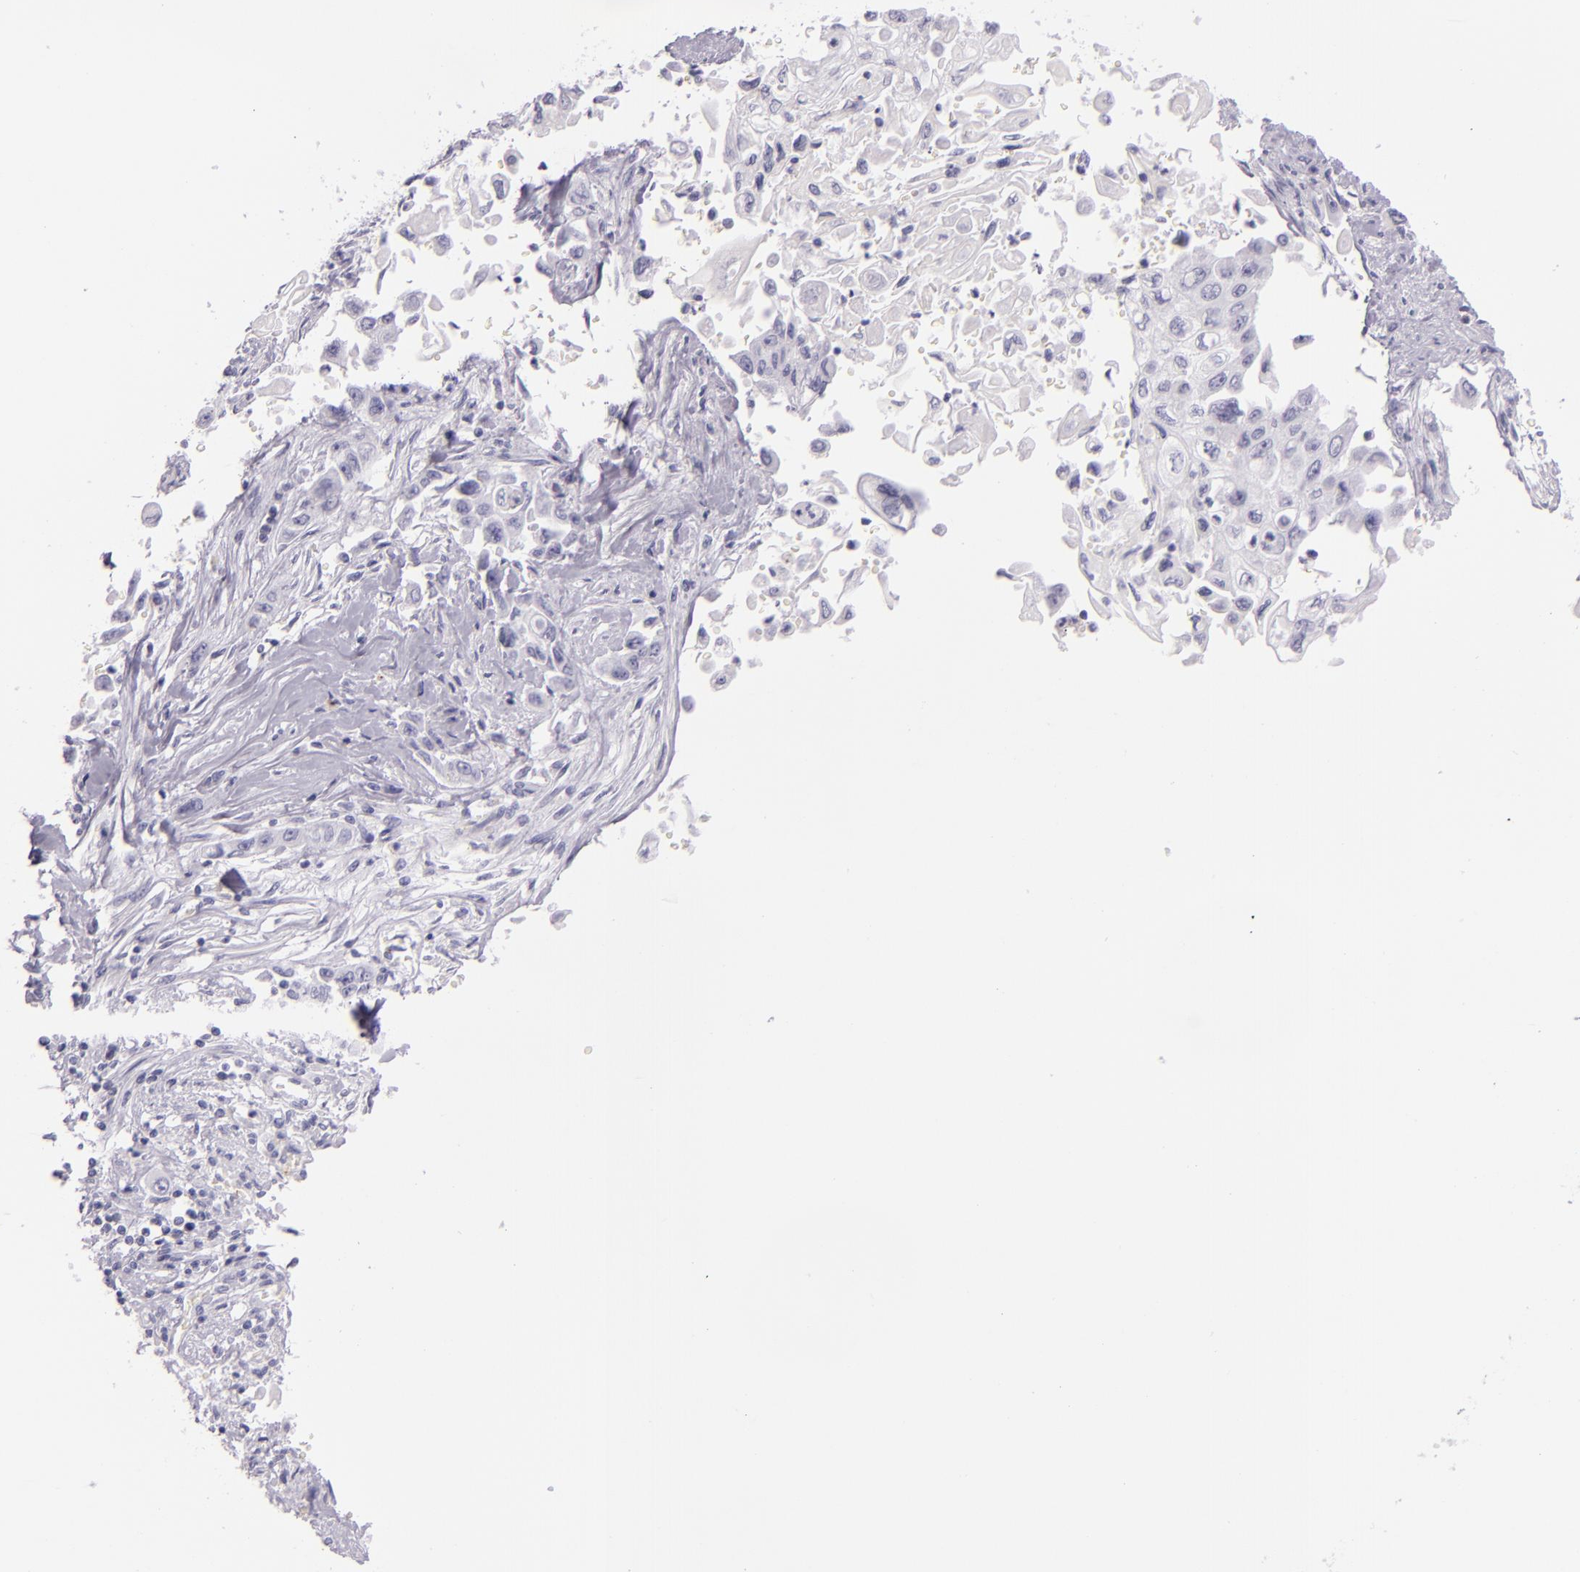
{"staining": {"intensity": "negative", "quantity": "none", "location": "none"}, "tissue": "pancreatic cancer", "cell_type": "Tumor cells", "image_type": "cancer", "snomed": [{"axis": "morphology", "description": "Adenocarcinoma, NOS"}, {"axis": "topography", "description": "Pancreas"}], "caption": "An IHC image of adenocarcinoma (pancreatic) is shown. There is no staining in tumor cells of adenocarcinoma (pancreatic).", "gene": "SELP", "patient": {"sex": "male", "age": 70}}